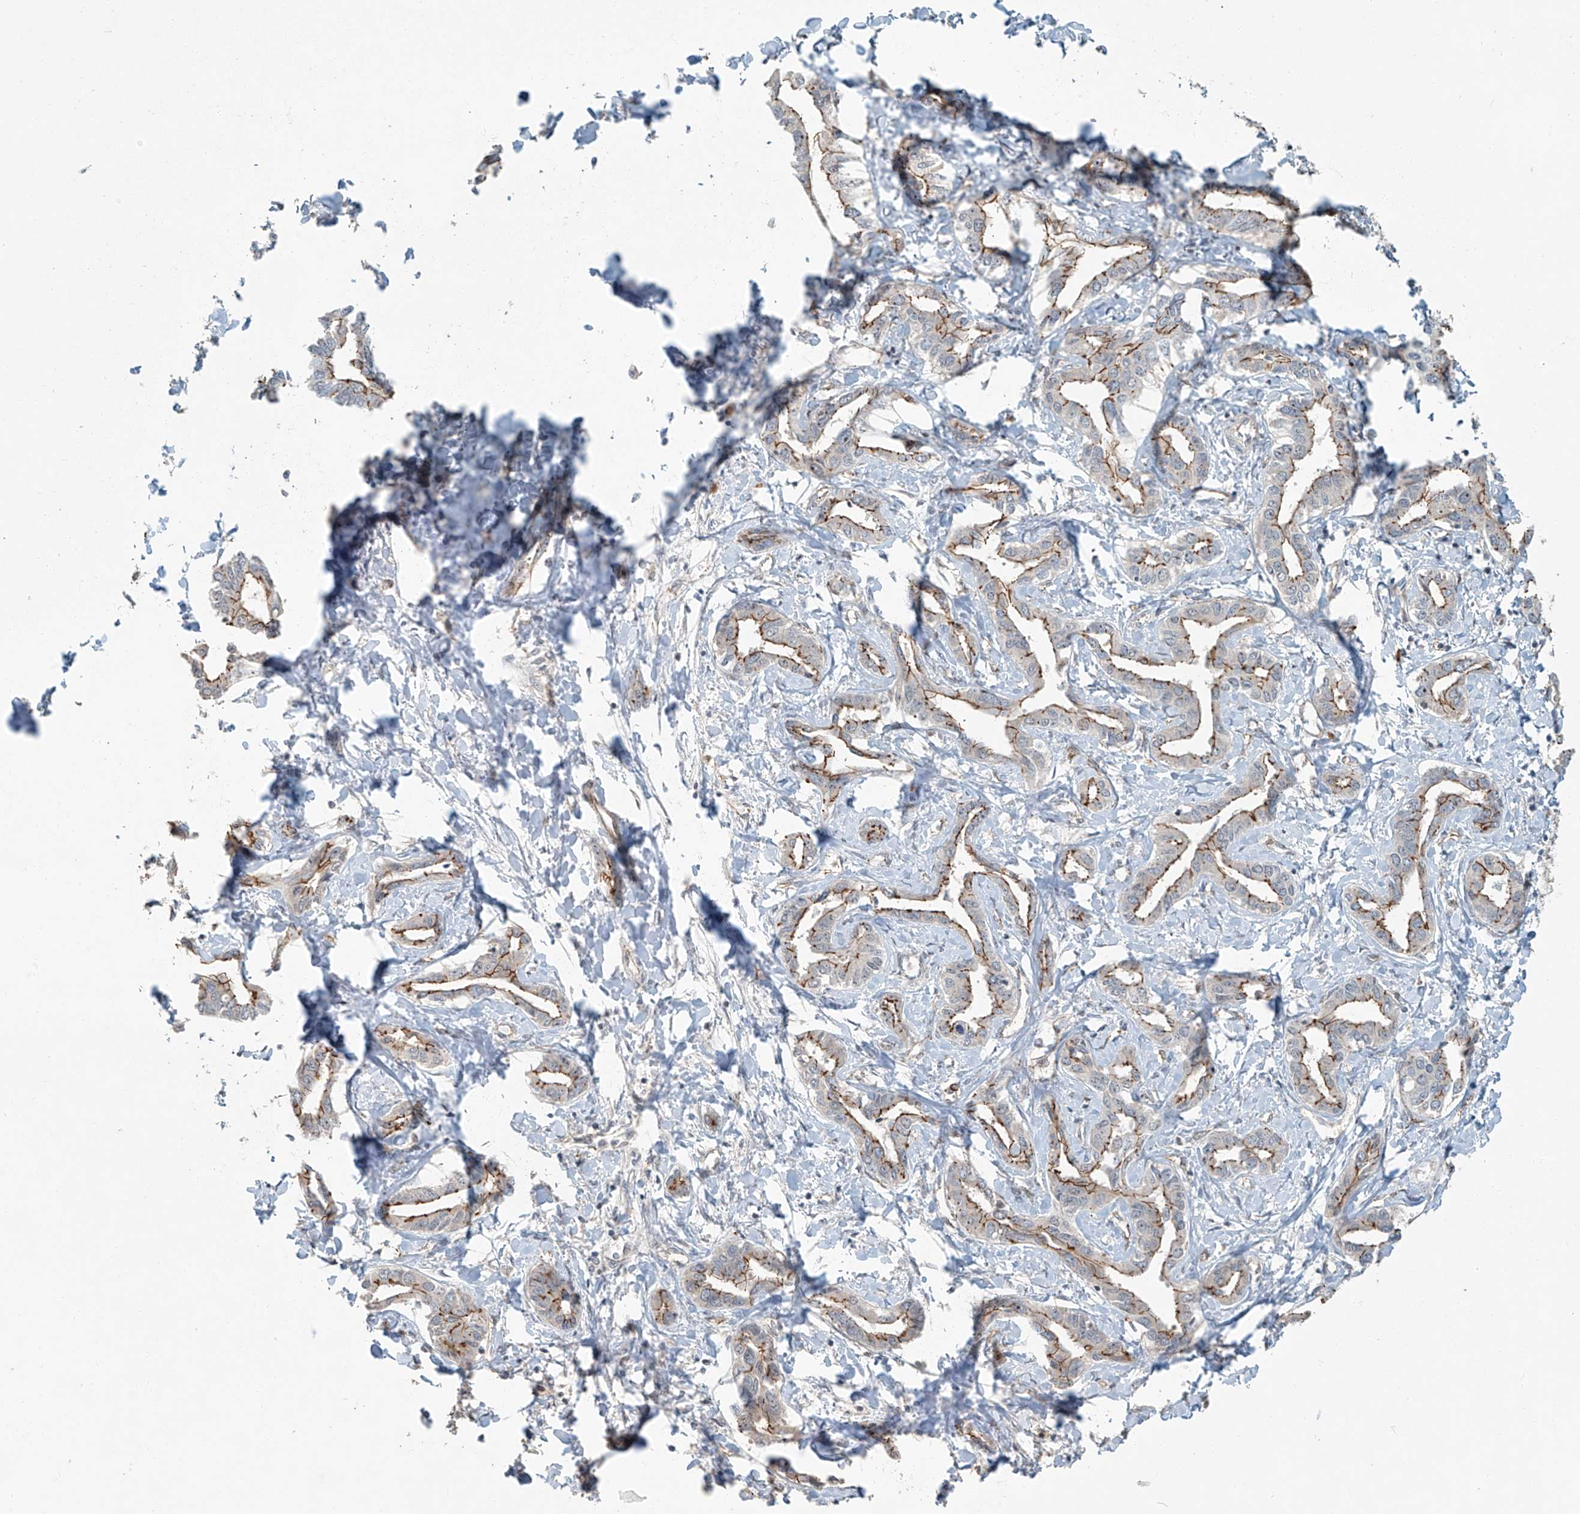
{"staining": {"intensity": "moderate", "quantity": "25%-75%", "location": "cytoplasmic/membranous"}, "tissue": "liver cancer", "cell_type": "Tumor cells", "image_type": "cancer", "snomed": [{"axis": "morphology", "description": "Cholangiocarcinoma"}, {"axis": "topography", "description": "Liver"}], "caption": "The micrograph exhibits staining of liver cancer (cholangiocarcinoma), revealing moderate cytoplasmic/membranous protein staining (brown color) within tumor cells.", "gene": "ZNF16", "patient": {"sex": "male", "age": 59}}